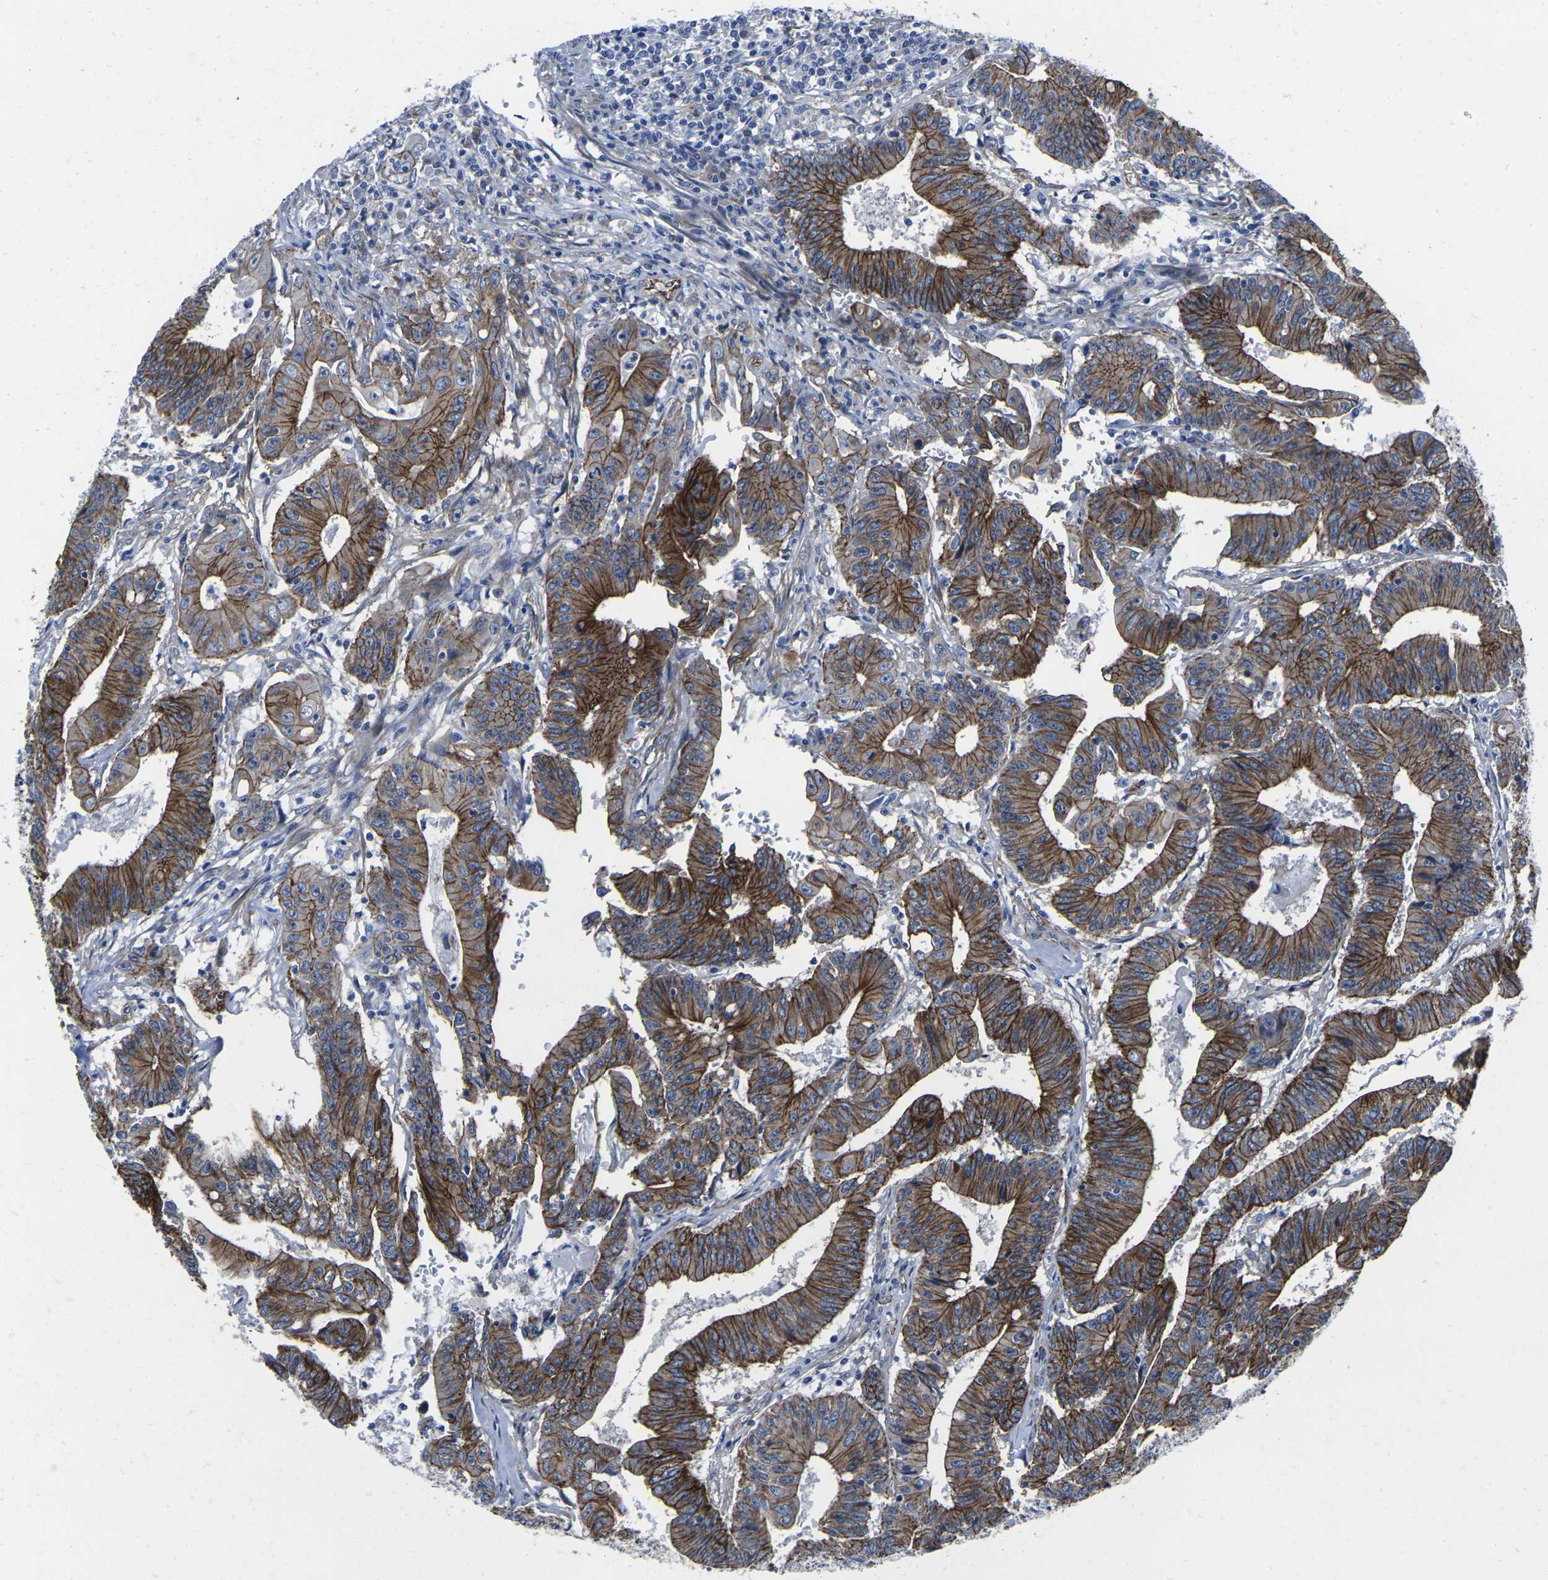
{"staining": {"intensity": "strong", "quantity": ">75%", "location": "cytoplasmic/membranous"}, "tissue": "colorectal cancer", "cell_type": "Tumor cells", "image_type": "cancer", "snomed": [{"axis": "morphology", "description": "Adenocarcinoma, NOS"}, {"axis": "topography", "description": "Colon"}], "caption": "Colorectal cancer stained with DAB (3,3'-diaminobenzidine) IHC demonstrates high levels of strong cytoplasmic/membranous staining in about >75% of tumor cells.", "gene": "NUMB", "patient": {"sex": "male", "age": 14}}